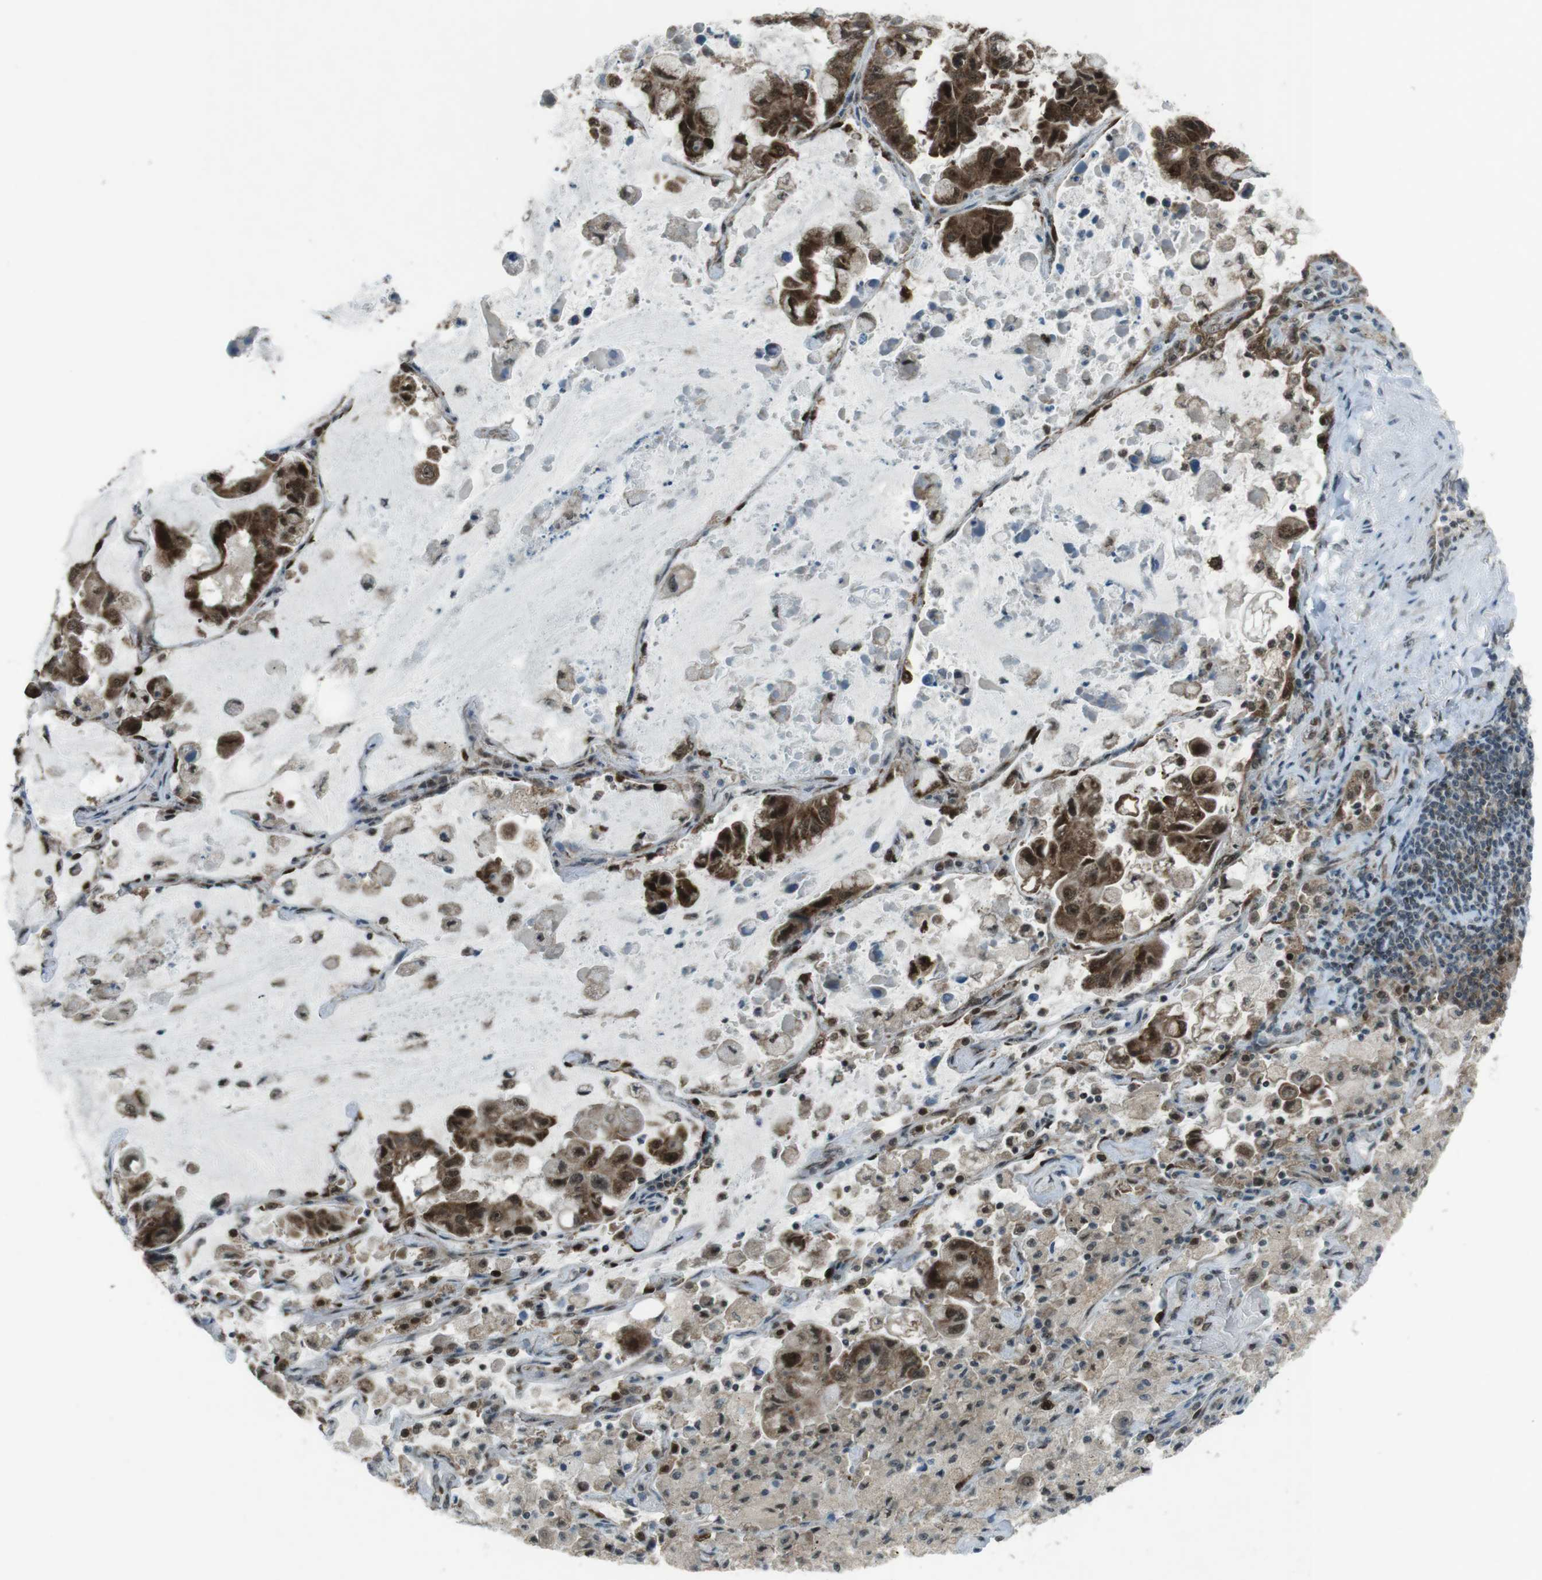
{"staining": {"intensity": "moderate", "quantity": ">75%", "location": "cytoplasmic/membranous,nuclear"}, "tissue": "lung cancer", "cell_type": "Tumor cells", "image_type": "cancer", "snomed": [{"axis": "morphology", "description": "Adenocarcinoma, NOS"}, {"axis": "topography", "description": "Lung"}], "caption": "The immunohistochemical stain shows moderate cytoplasmic/membranous and nuclear positivity in tumor cells of lung adenocarcinoma tissue. The protein is stained brown, and the nuclei are stained in blue (DAB (3,3'-diaminobenzidine) IHC with brightfield microscopy, high magnification).", "gene": "CSNK1D", "patient": {"sex": "male", "age": 64}}